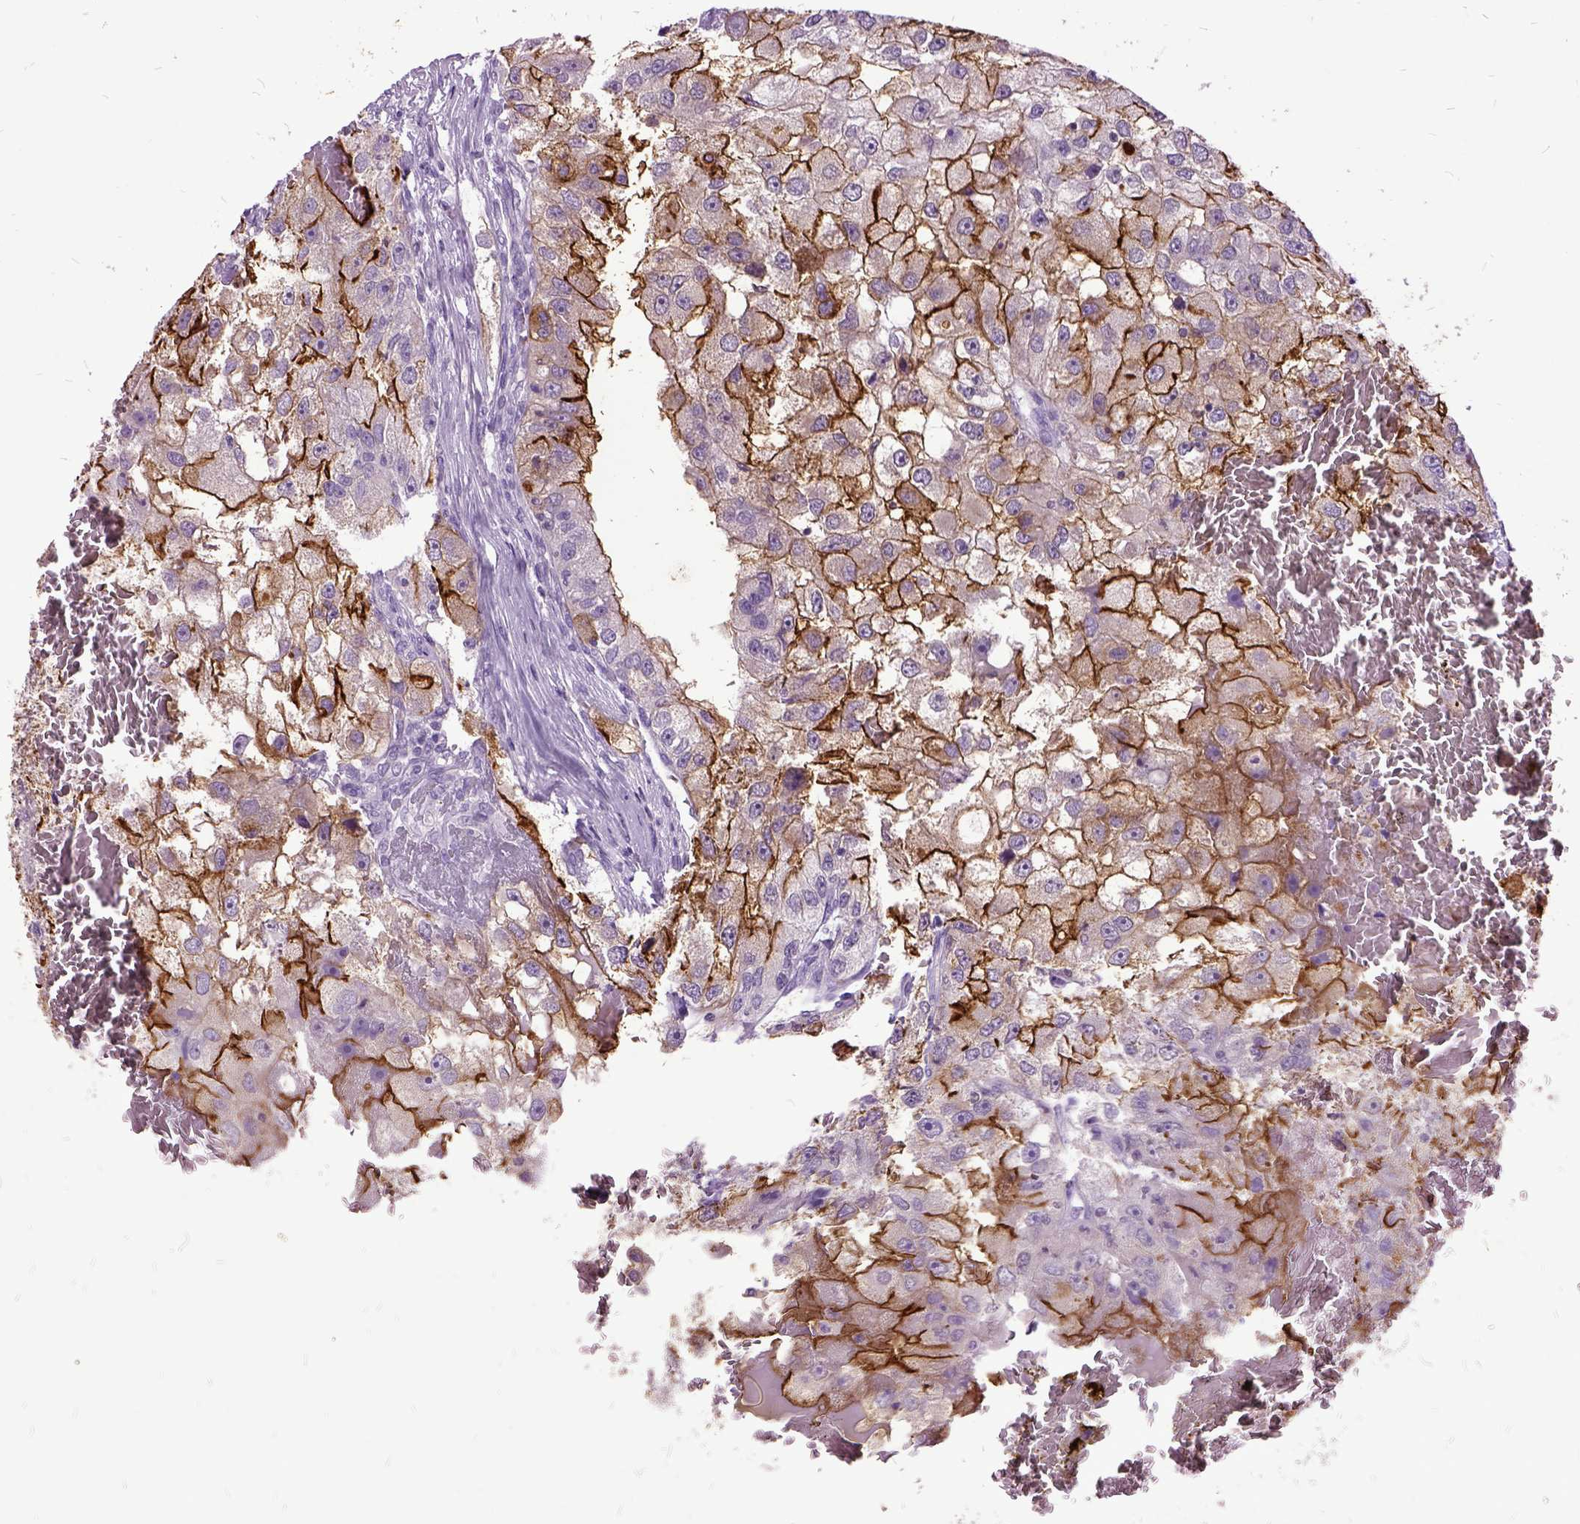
{"staining": {"intensity": "strong", "quantity": "<25%", "location": "cytoplasmic/membranous"}, "tissue": "renal cancer", "cell_type": "Tumor cells", "image_type": "cancer", "snomed": [{"axis": "morphology", "description": "Adenocarcinoma, NOS"}, {"axis": "topography", "description": "Kidney"}], "caption": "Immunohistochemical staining of human renal adenocarcinoma exhibits medium levels of strong cytoplasmic/membranous protein positivity in about <25% of tumor cells.", "gene": "MME", "patient": {"sex": "male", "age": 63}}